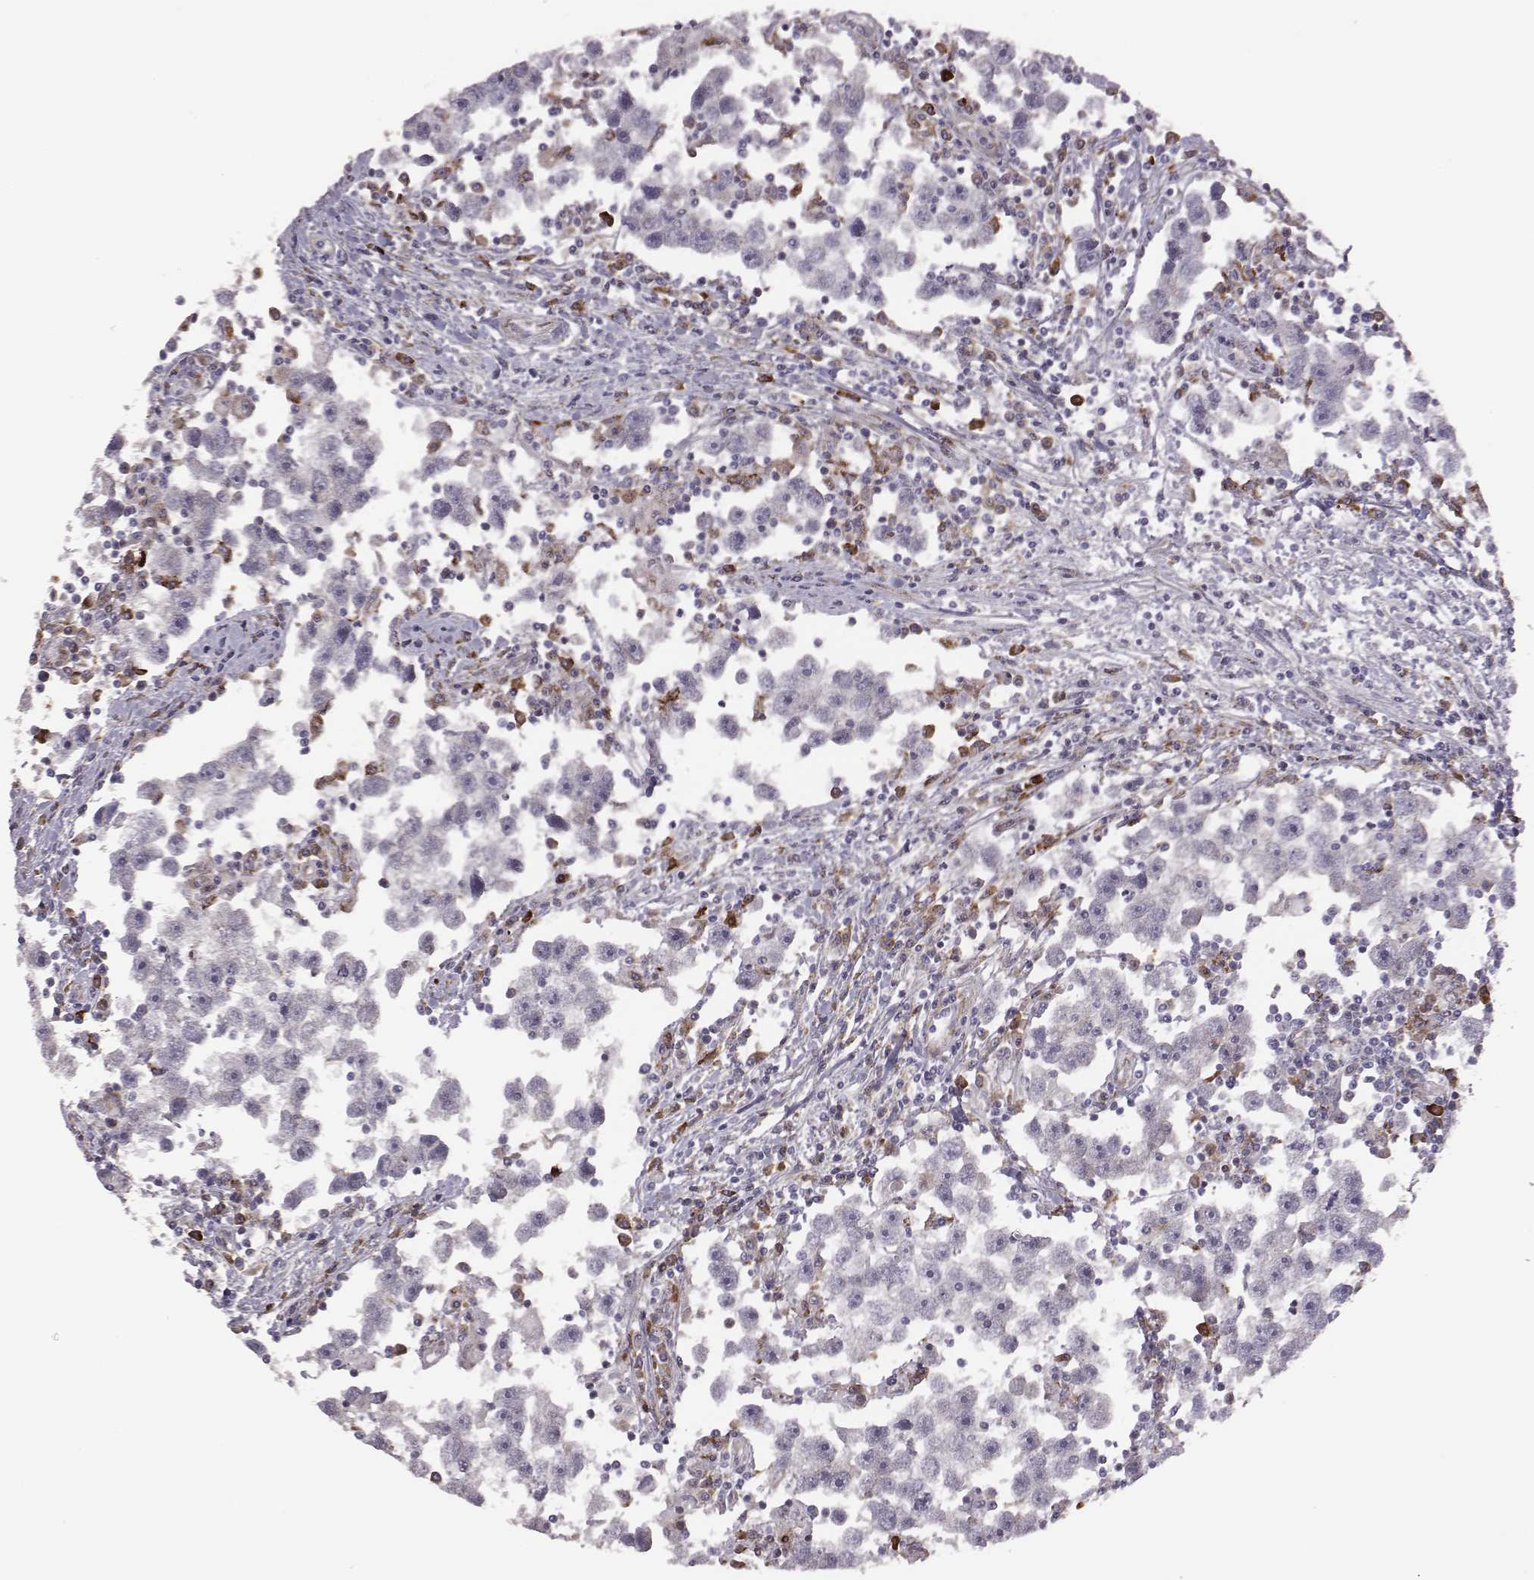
{"staining": {"intensity": "negative", "quantity": "none", "location": "none"}, "tissue": "testis cancer", "cell_type": "Tumor cells", "image_type": "cancer", "snomed": [{"axis": "morphology", "description": "Seminoma, NOS"}, {"axis": "topography", "description": "Testis"}], "caption": "Photomicrograph shows no protein expression in tumor cells of seminoma (testis) tissue.", "gene": "SELENOI", "patient": {"sex": "male", "age": 30}}